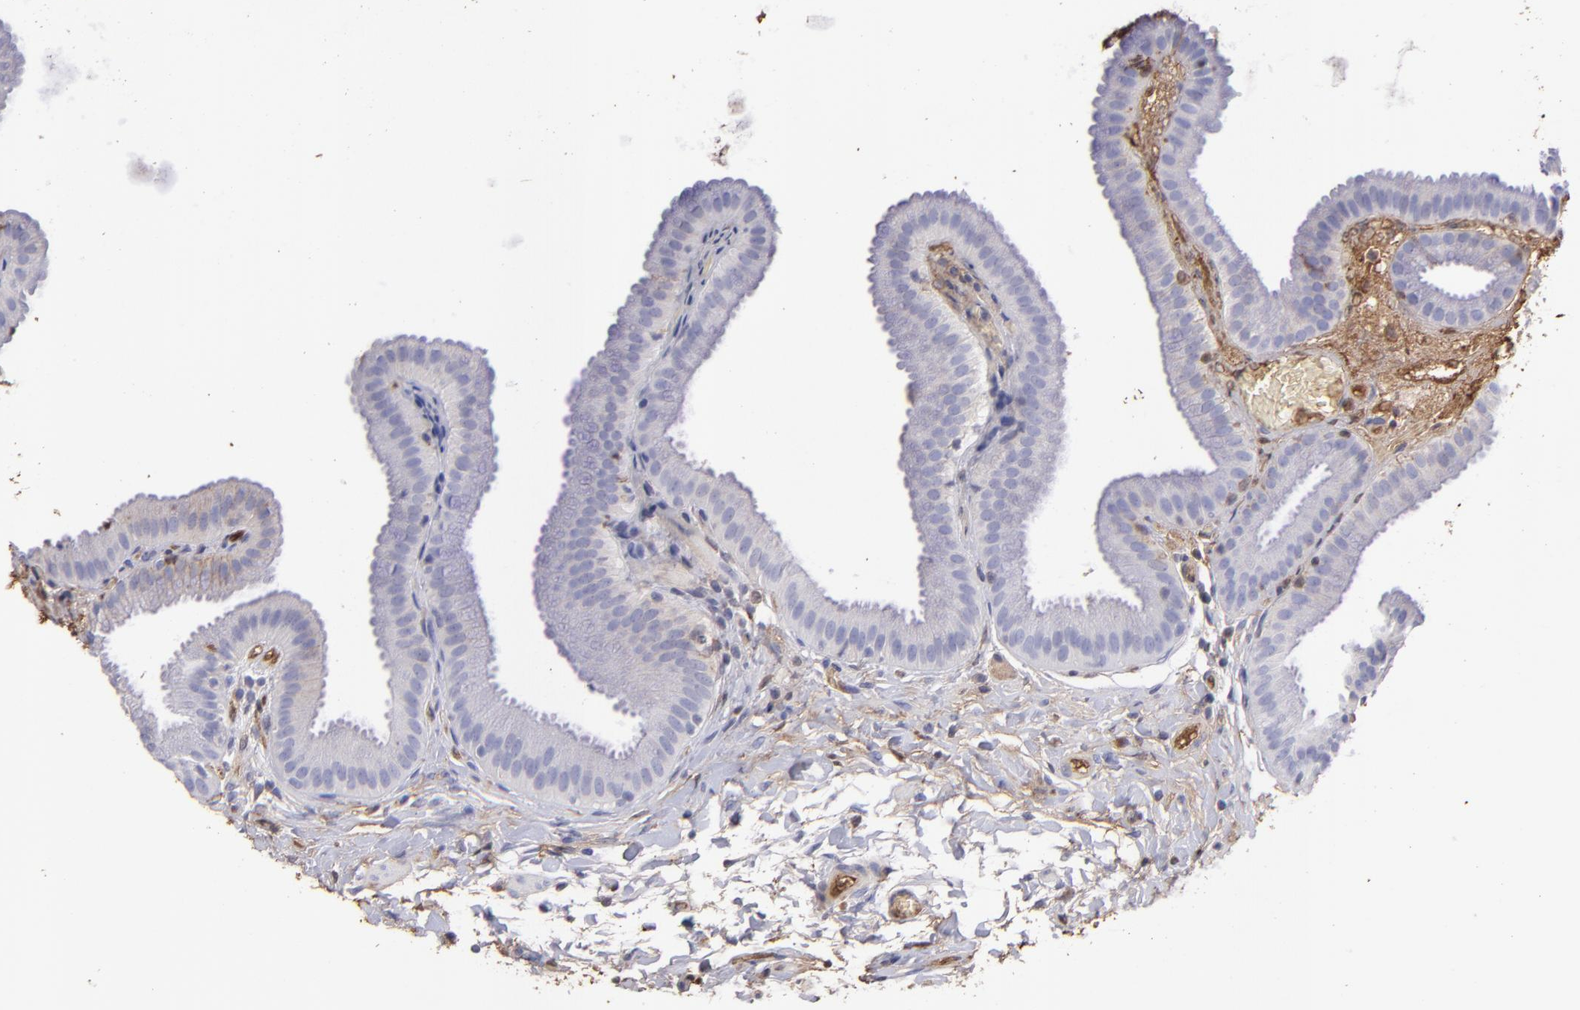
{"staining": {"intensity": "negative", "quantity": "none", "location": "none"}, "tissue": "gallbladder", "cell_type": "Glandular cells", "image_type": "normal", "snomed": [{"axis": "morphology", "description": "Normal tissue, NOS"}, {"axis": "topography", "description": "Gallbladder"}], "caption": "High power microscopy histopathology image of an immunohistochemistry (IHC) histopathology image of benign gallbladder, revealing no significant expression in glandular cells.", "gene": "FGB", "patient": {"sex": "female", "age": 63}}